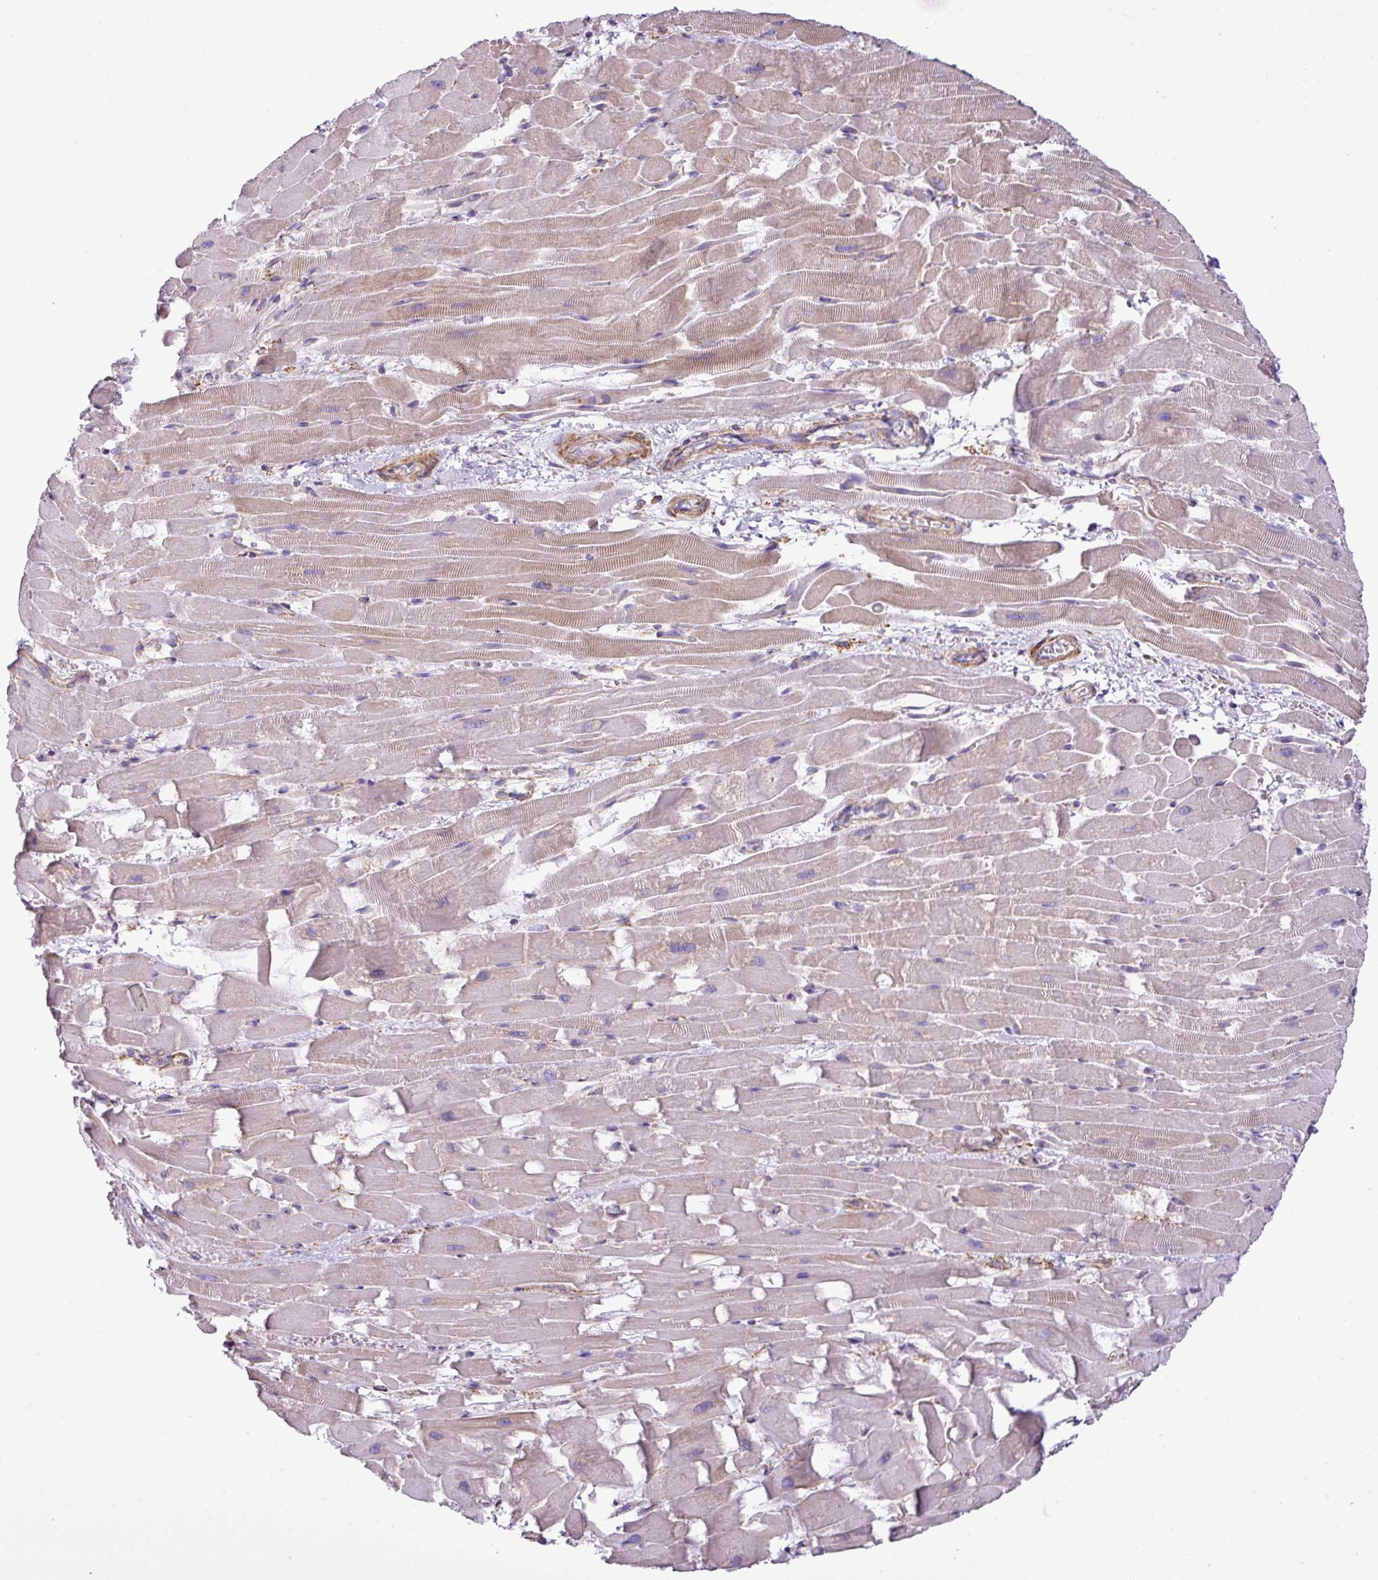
{"staining": {"intensity": "weak", "quantity": "25%-75%", "location": "cytoplasmic/membranous"}, "tissue": "heart muscle", "cell_type": "Cardiomyocytes", "image_type": "normal", "snomed": [{"axis": "morphology", "description": "Normal tissue, NOS"}, {"axis": "topography", "description": "Heart"}], "caption": "DAB immunohistochemical staining of unremarkable heart muscle shows weak cytoplasmic/membranous protein staining in about 25%-75% of cardiomyocytes. The protein is shown in brown color, while the nuclei are stained blue.", "gene": "ZSCAN5A", "patient": {"sex": "male", "age": 37}}